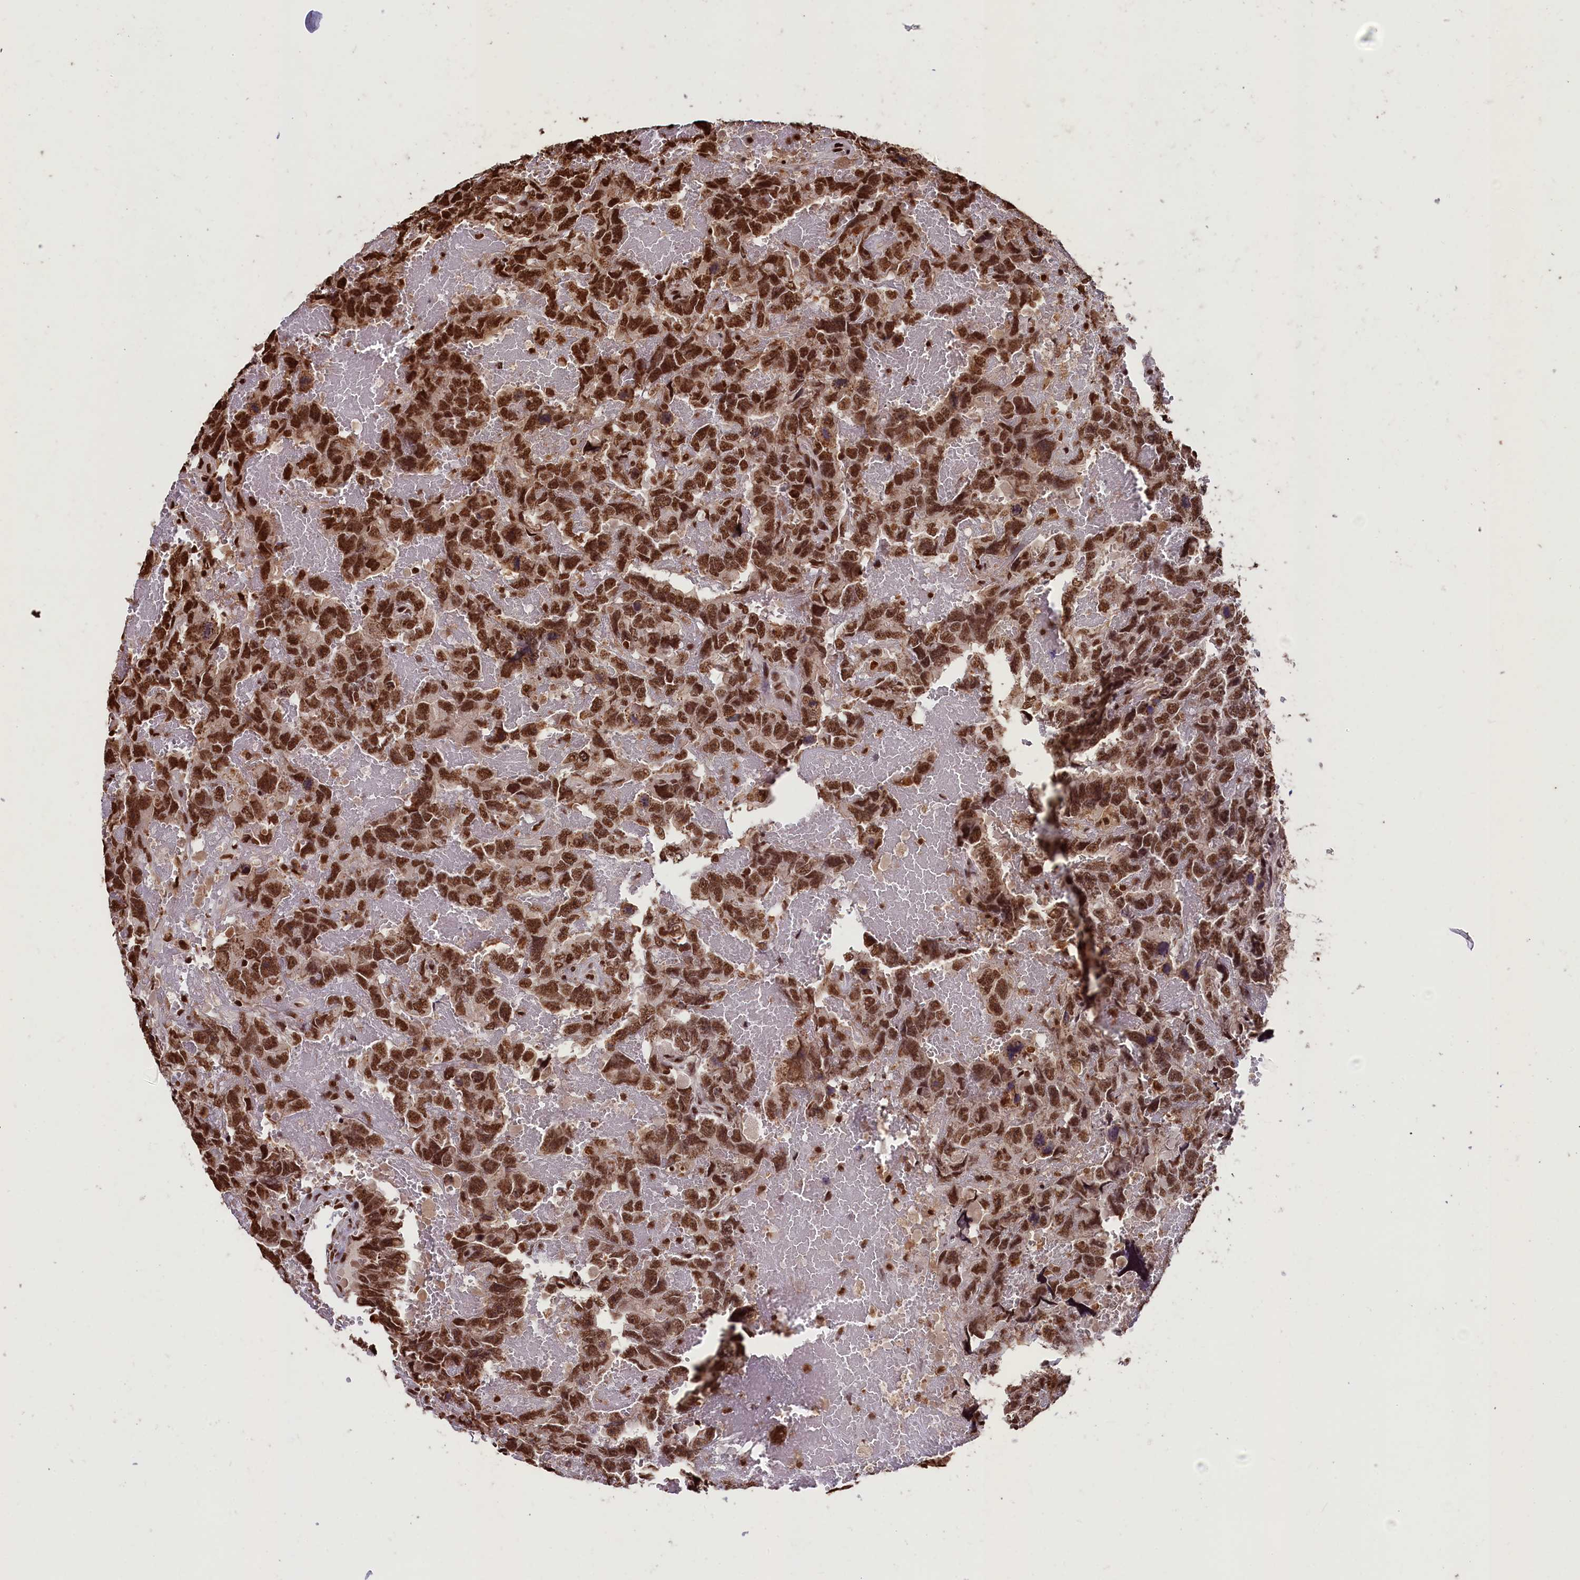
{"staining": {"intensity": "strong", "quantity": ">75%", "location": "nuclear"}, "tissue": "testis cancer", "cell_type": "Tumor cells", "image_type": "cancer", "snomed": [{"axis": "morphology", "description": "Carcinoma, Embryonal, NOS"}, {"axis": "topography", "description": "Testis"}], "caption": "Human testis embryonal carcinoma stained with a protein marker exhibits strong staining in tumor cells.", "gene": "SNRPD2", "patient": {"sex": "male", "age": 45}}